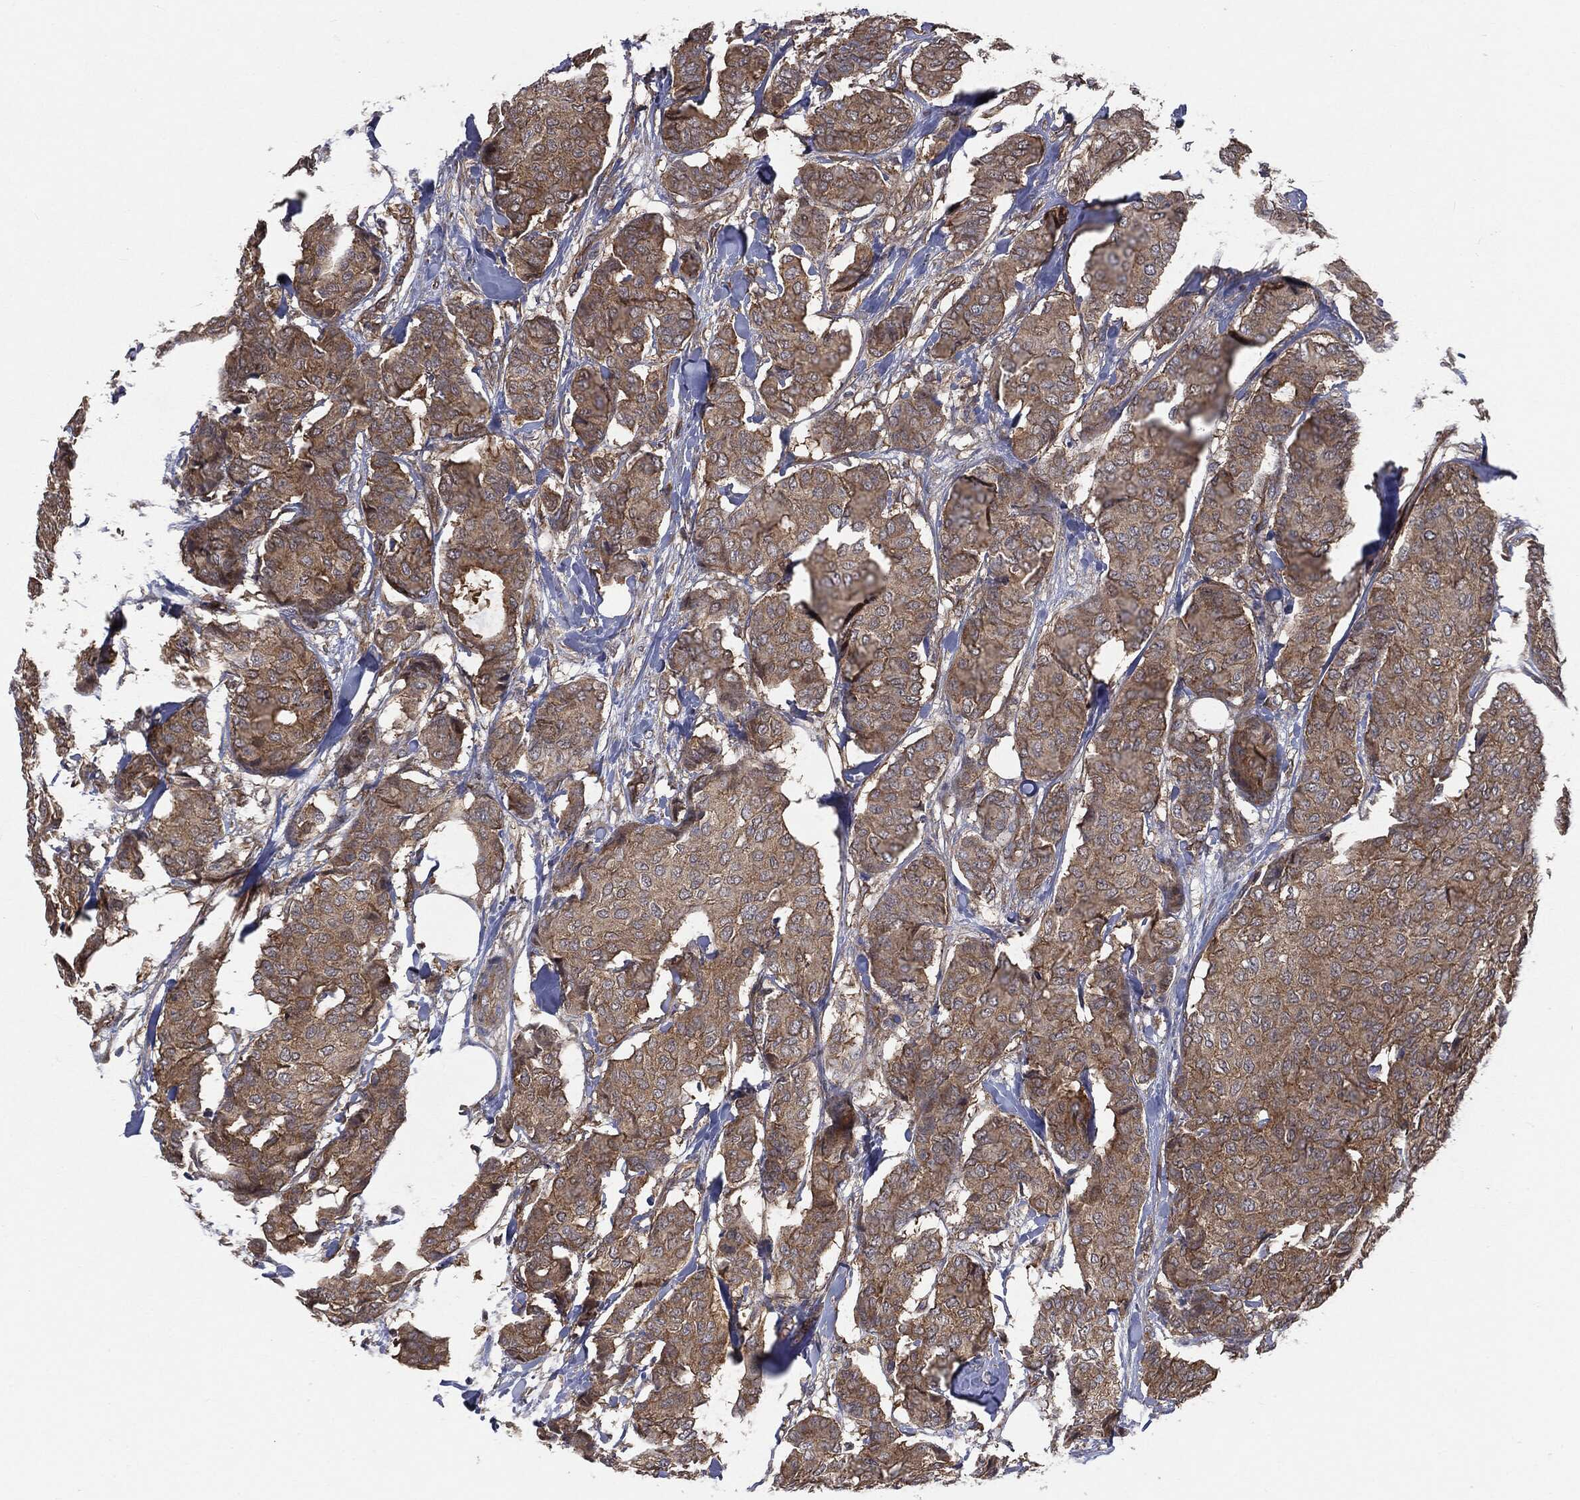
{"staining": {"intensity": "moderate", "quantity": ">75%", "location": "cytoplasmic/membranous"}, "tissue": "breast cancer", "cell_type": "Tumor cells", "image_type": "cancer", "snomed": [{"axis": "morphology", "description": "Duct carcinoma"}, {"axis": "topography", "description": "Breast"}], "caption": "A micrograph showing moderate cytoplasmic/membranous positivity in approximately >75% of tumor cells in intraductal carcinoma (breast), as visualized by brown immunohistochemical staining.", "gene": "EPS15L1", "patient": {"sex": "female", "age": 75}}